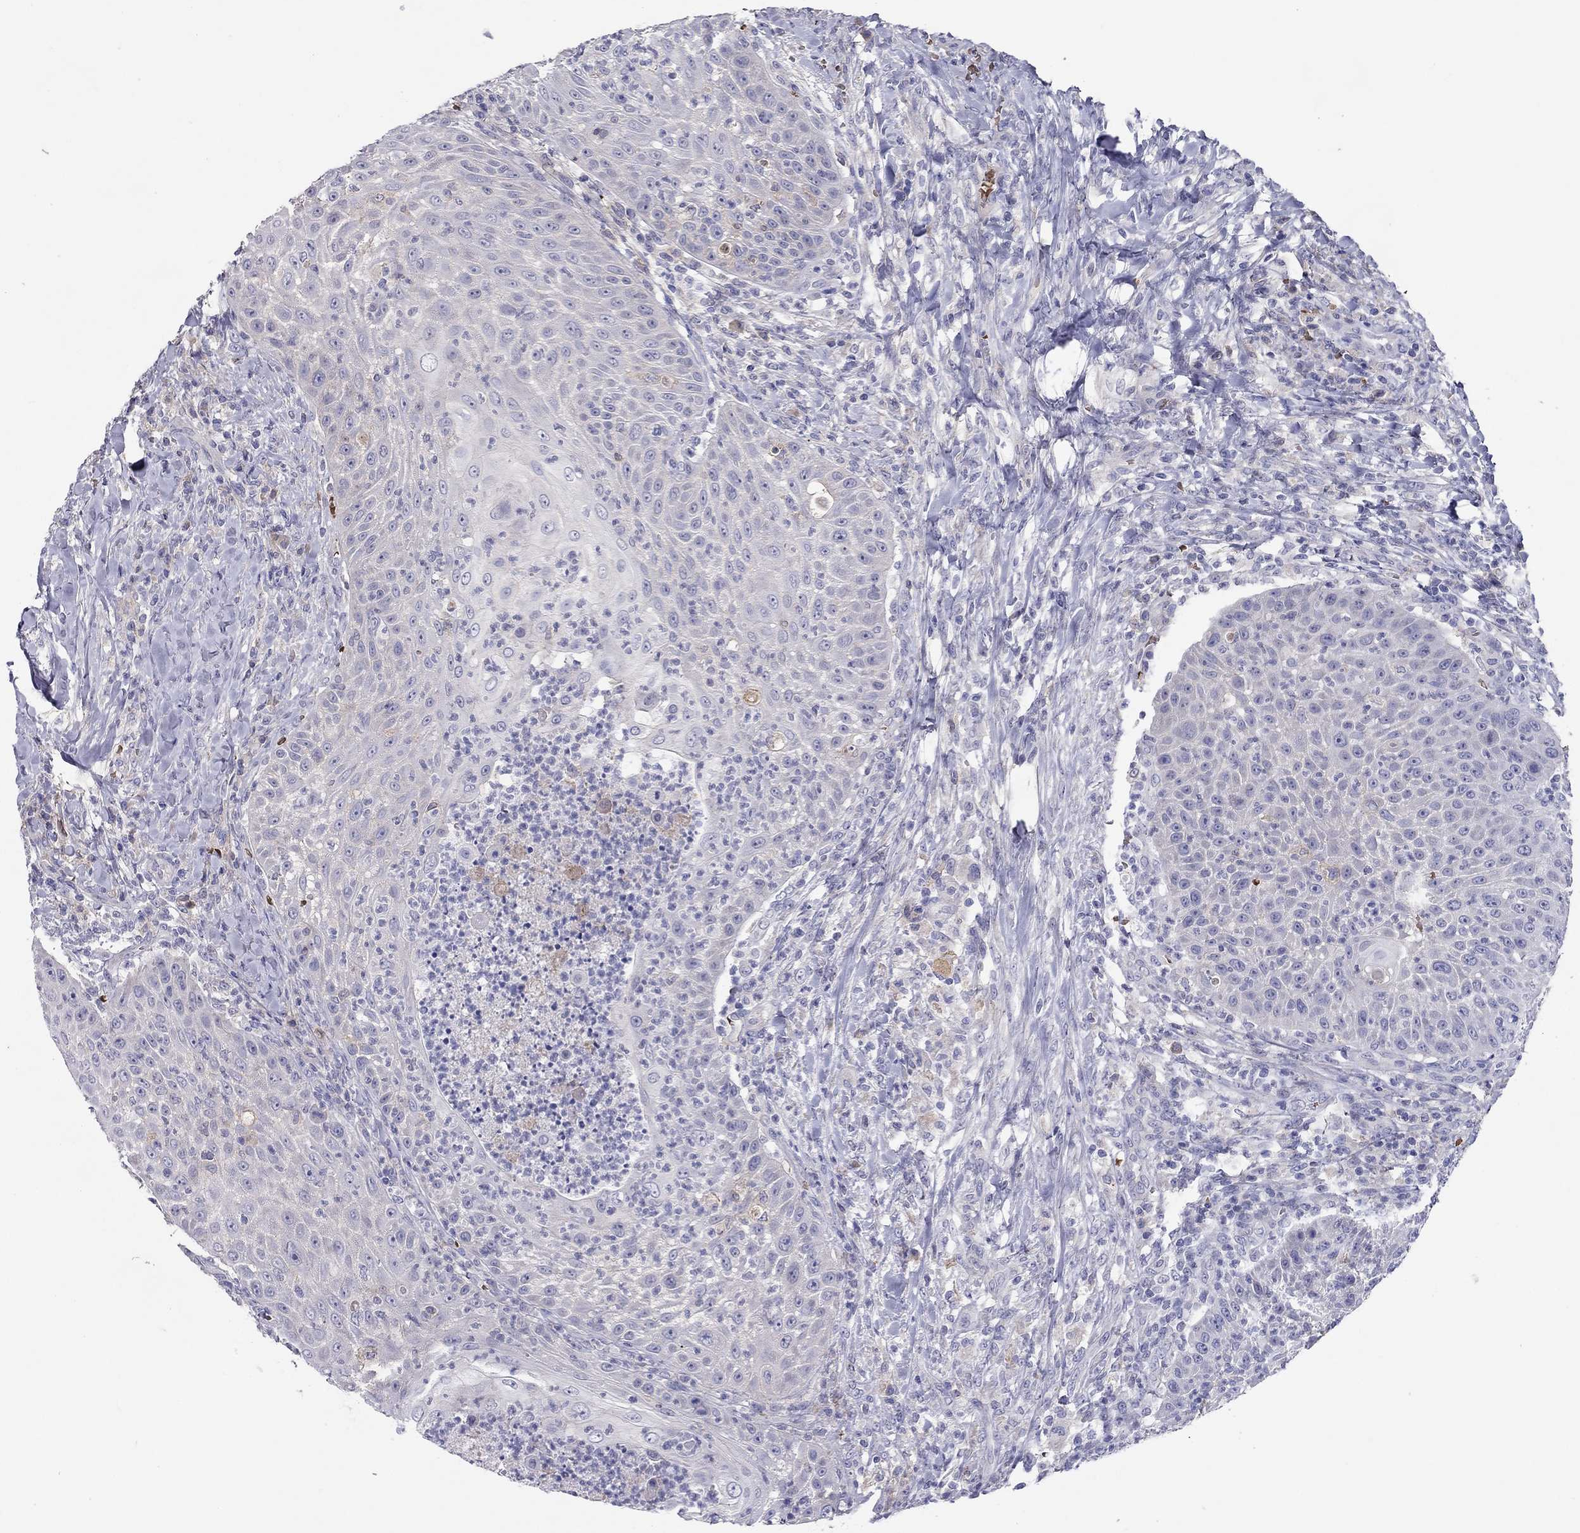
{"staining": {"intensity": "negative", "quantity": "none", "location": "none"}, "tissue": "head and neck cancer", "cell_type": "Tumor cells", "image_type": "cancer", "snomed": [{"axis": "morphology", "description": "Squamous cell carcinoma, NOS"}, {"axis": "topography", "description": "Head-Neck"}], "caption": "Immunohistochemistry (IHC) of head and neck cancer reveals no expression in tumor cells.", "gene": "RHD", "patient": {"sex": "male", "age": 69}}